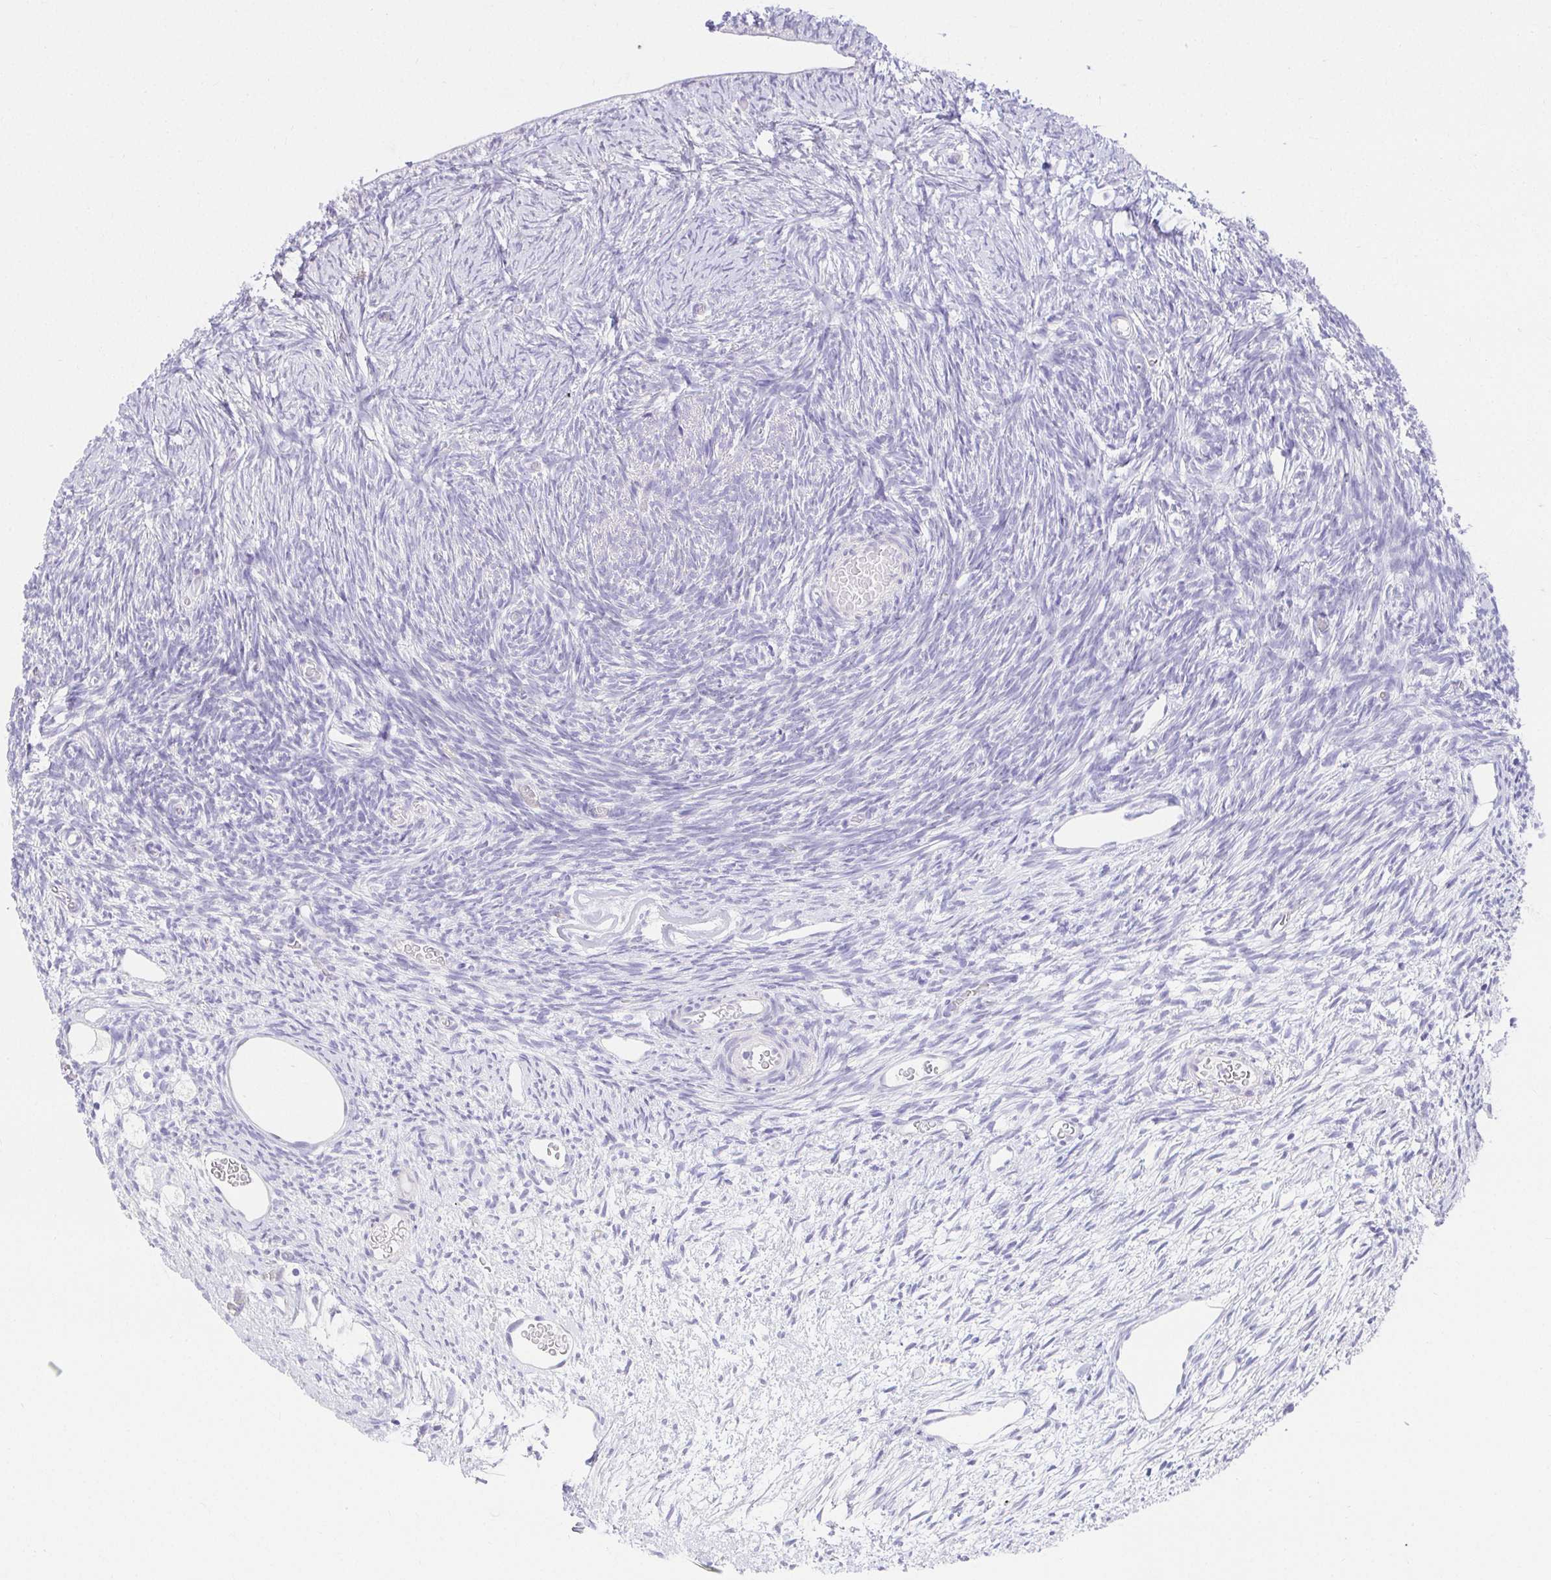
{"staining": {"intensity": "negative", "quantity": "none", "location": "none"}, "tissue": "ovary", "cell_type": "Follicle cells", "image_type": "normal", "snomed": [{"axis": "morphology", "description": "Normal tissue, NOS"}, {"axis": "topography", "description": "Ovary"}], "caption": "An immunohistochemistry (IHC) photomicrograph of unremarkable ovary is shown. There is no staining in follicle cells of ovary.", "gene": "VGLL1", "patient": {"sex": "female", "age": 39}}